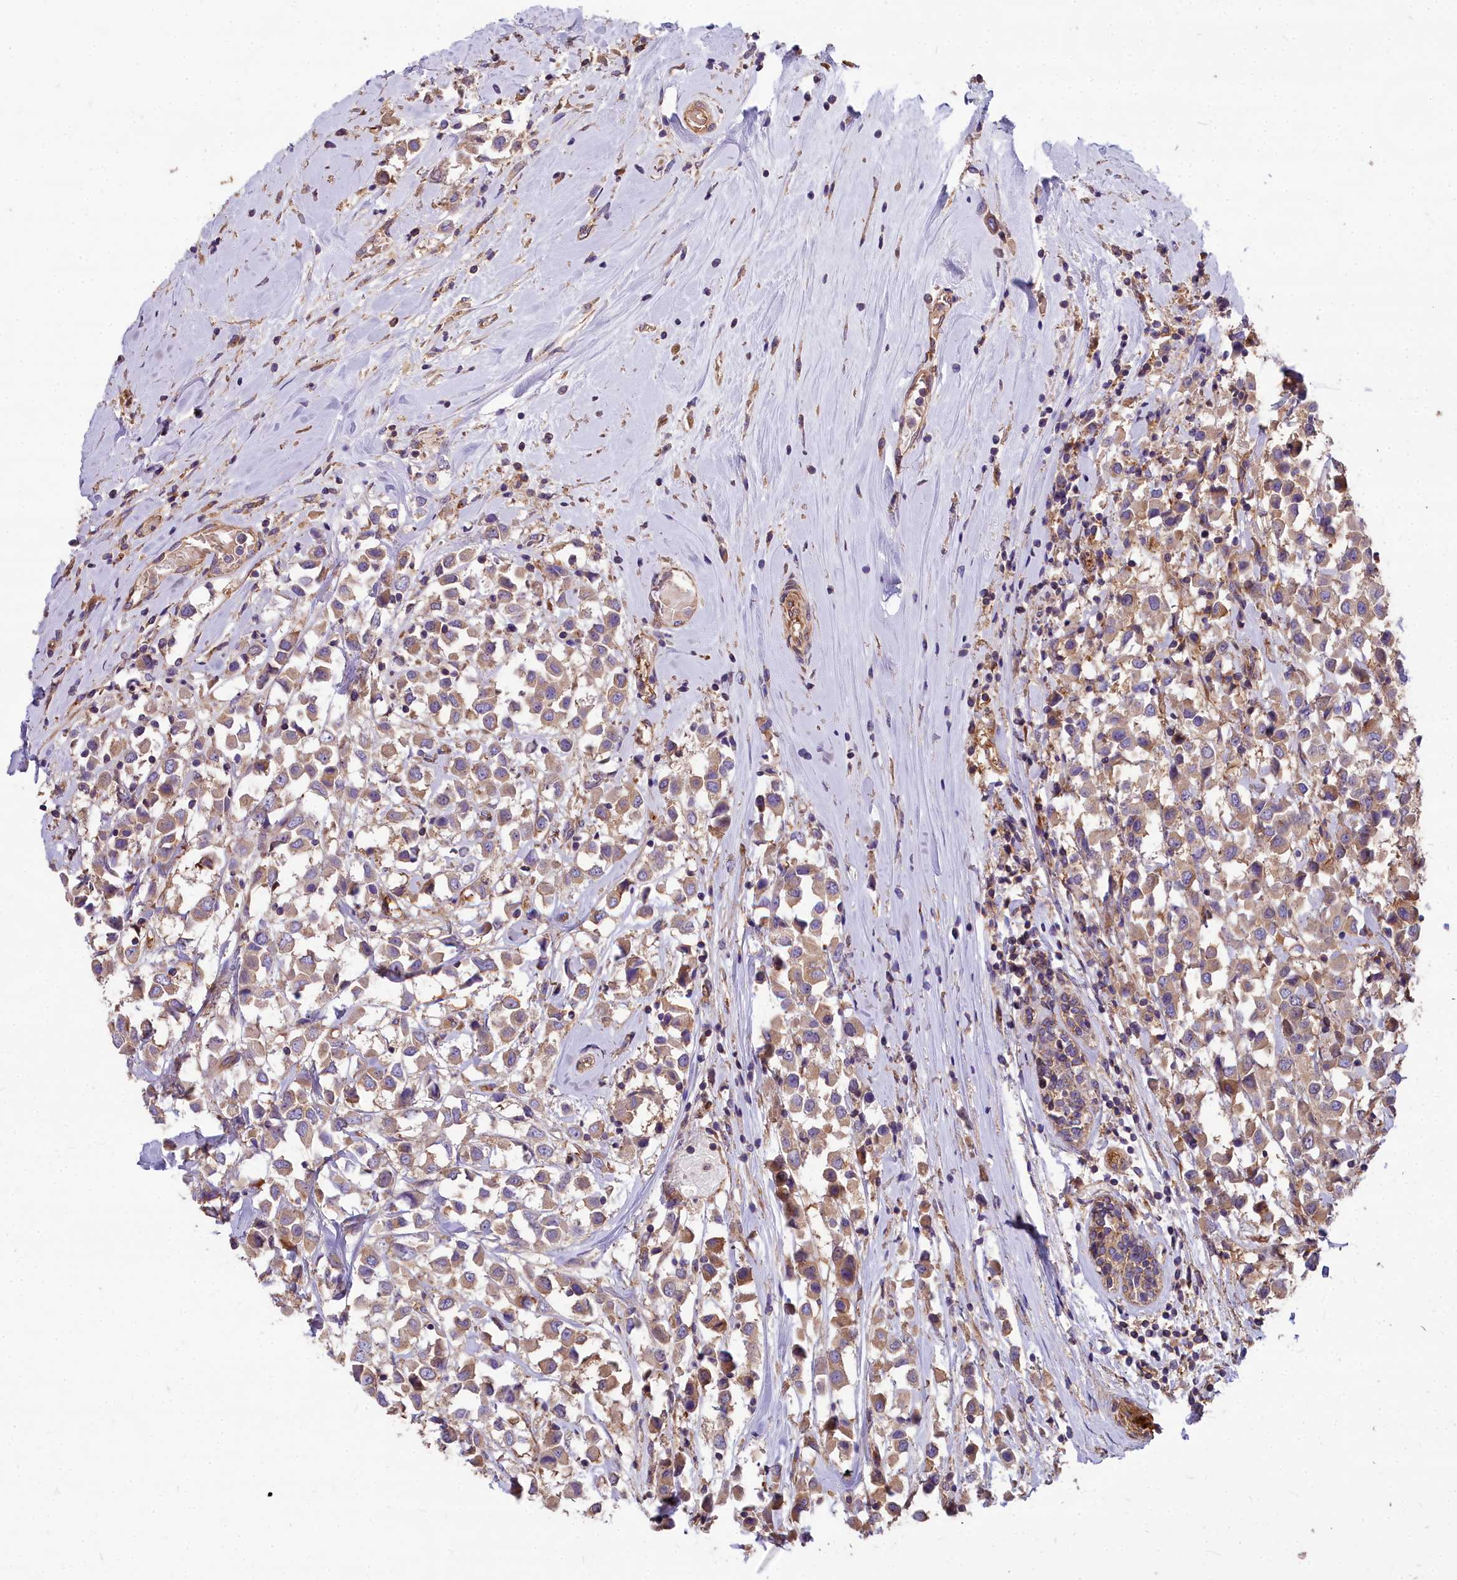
{"staining": {"intensity": "moderate", "quantity": ">75%", "location": "cytoplasmic/membranous"}, "tissue": "breast cancer", "cell_type": "Tumor cells", "image_type": "cancer", "snomed": [{"axis": "morphology", "description": "Duct carcinoma"}, {"axis": "topography", "description": "Breast"}], "caption": "A photomicrograph of breast cancer stained for a protein displays moderate cytoplasmic/membranous brown staining in tumor cells.", "gene": "DCTN3", "patient": {"sex": "female", "age": 61}}